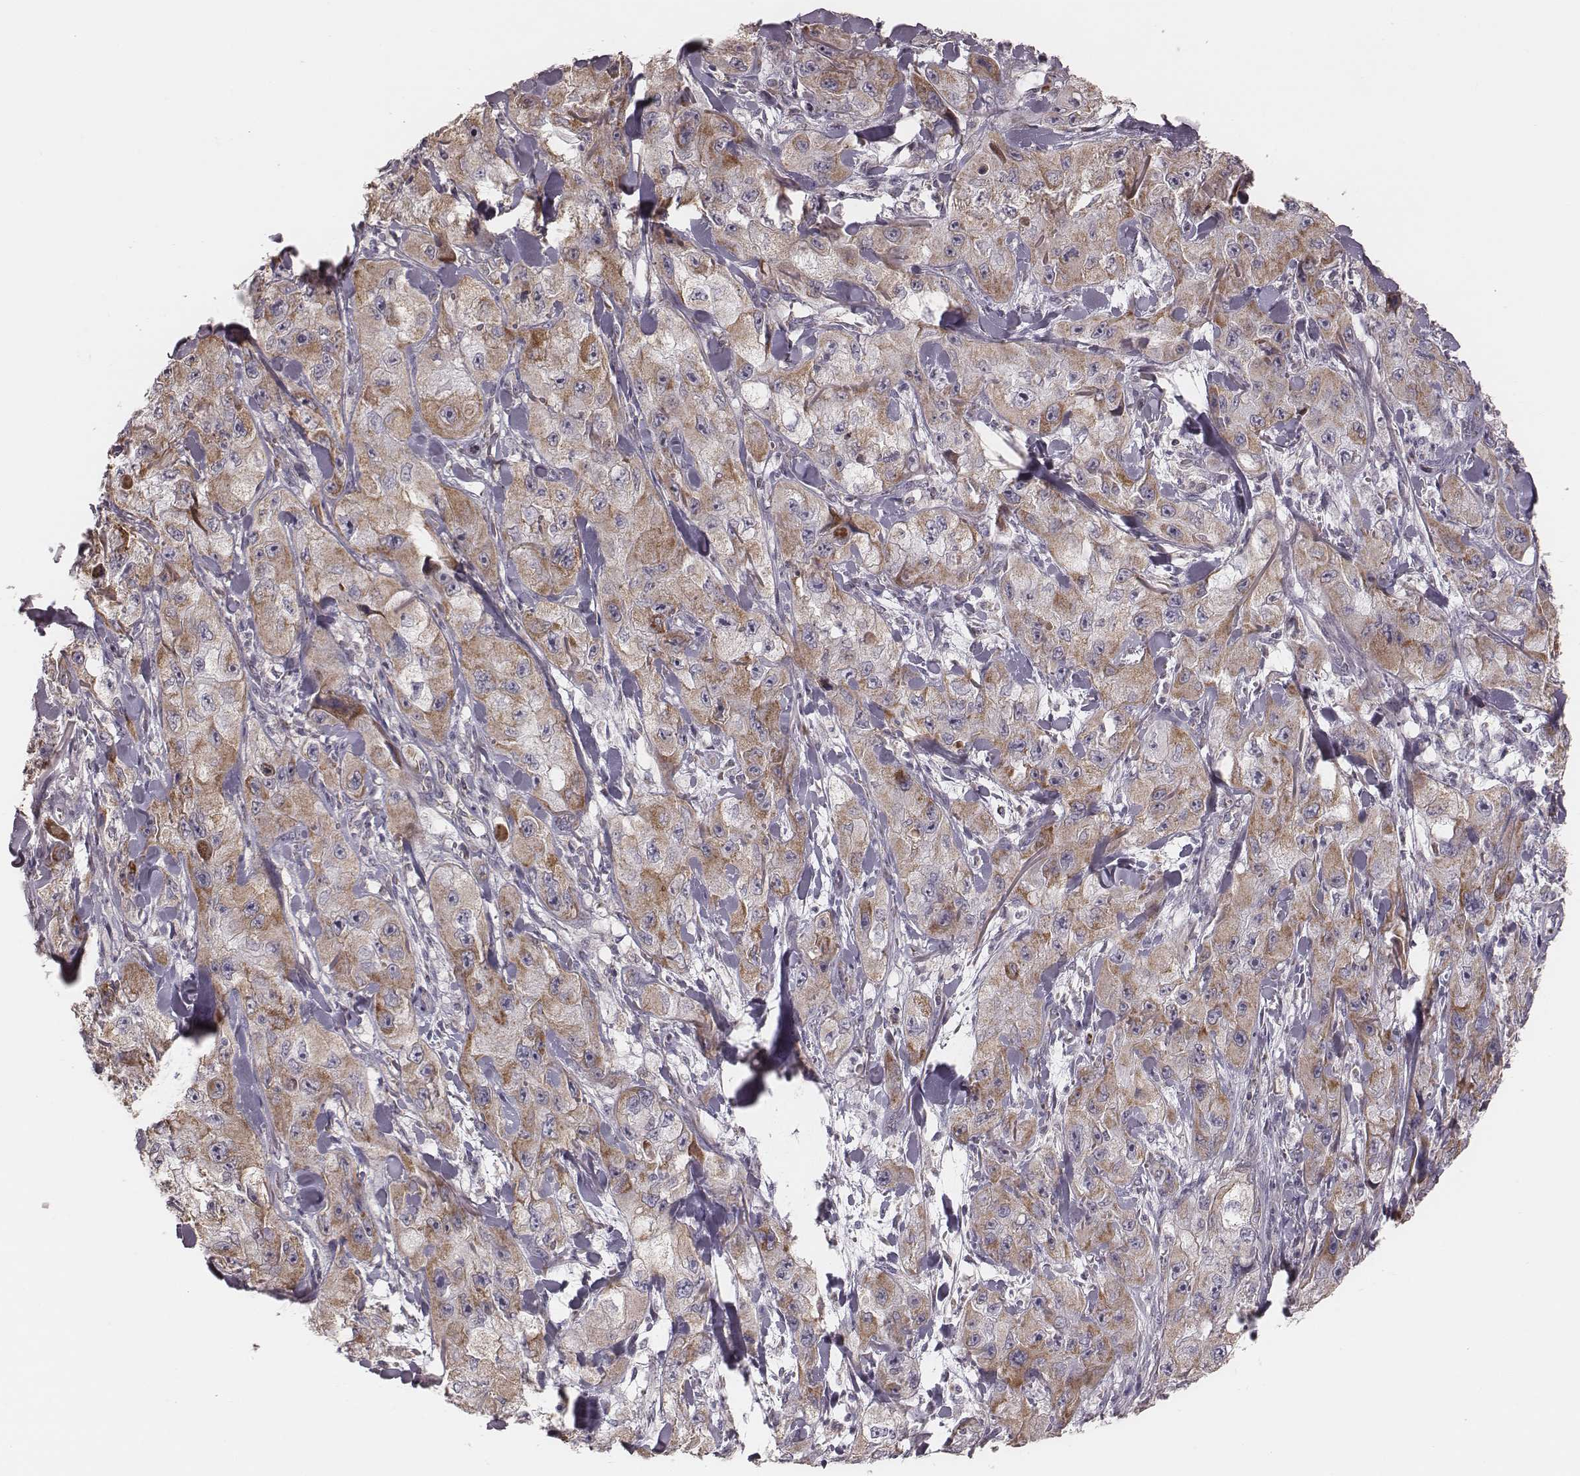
{"staining": {"intensity": "moderate", "quantity": "<25%", "location": "cytoplasmic/membranous"}, "tissue": "skin cancer", "cell_type": "Tumor cells", "image_type": "cancer", "snomed": [{"axis": "morphology", "description": "Squamous cell carcinoma, NOS"}, {"axis": "topography", "description": "Skin"}, {"axis": "topography", "description": "Subcutis"}], "caption": "Approximately <25% of tumor cells in human squamous cell carcinoma (skin) display moderate cytoplasmic/membranous protein positivity as visualized by brown immunohistochemical staining.", "gene": "MRPS27", "patient": {"sex": "male", "age": 73}}